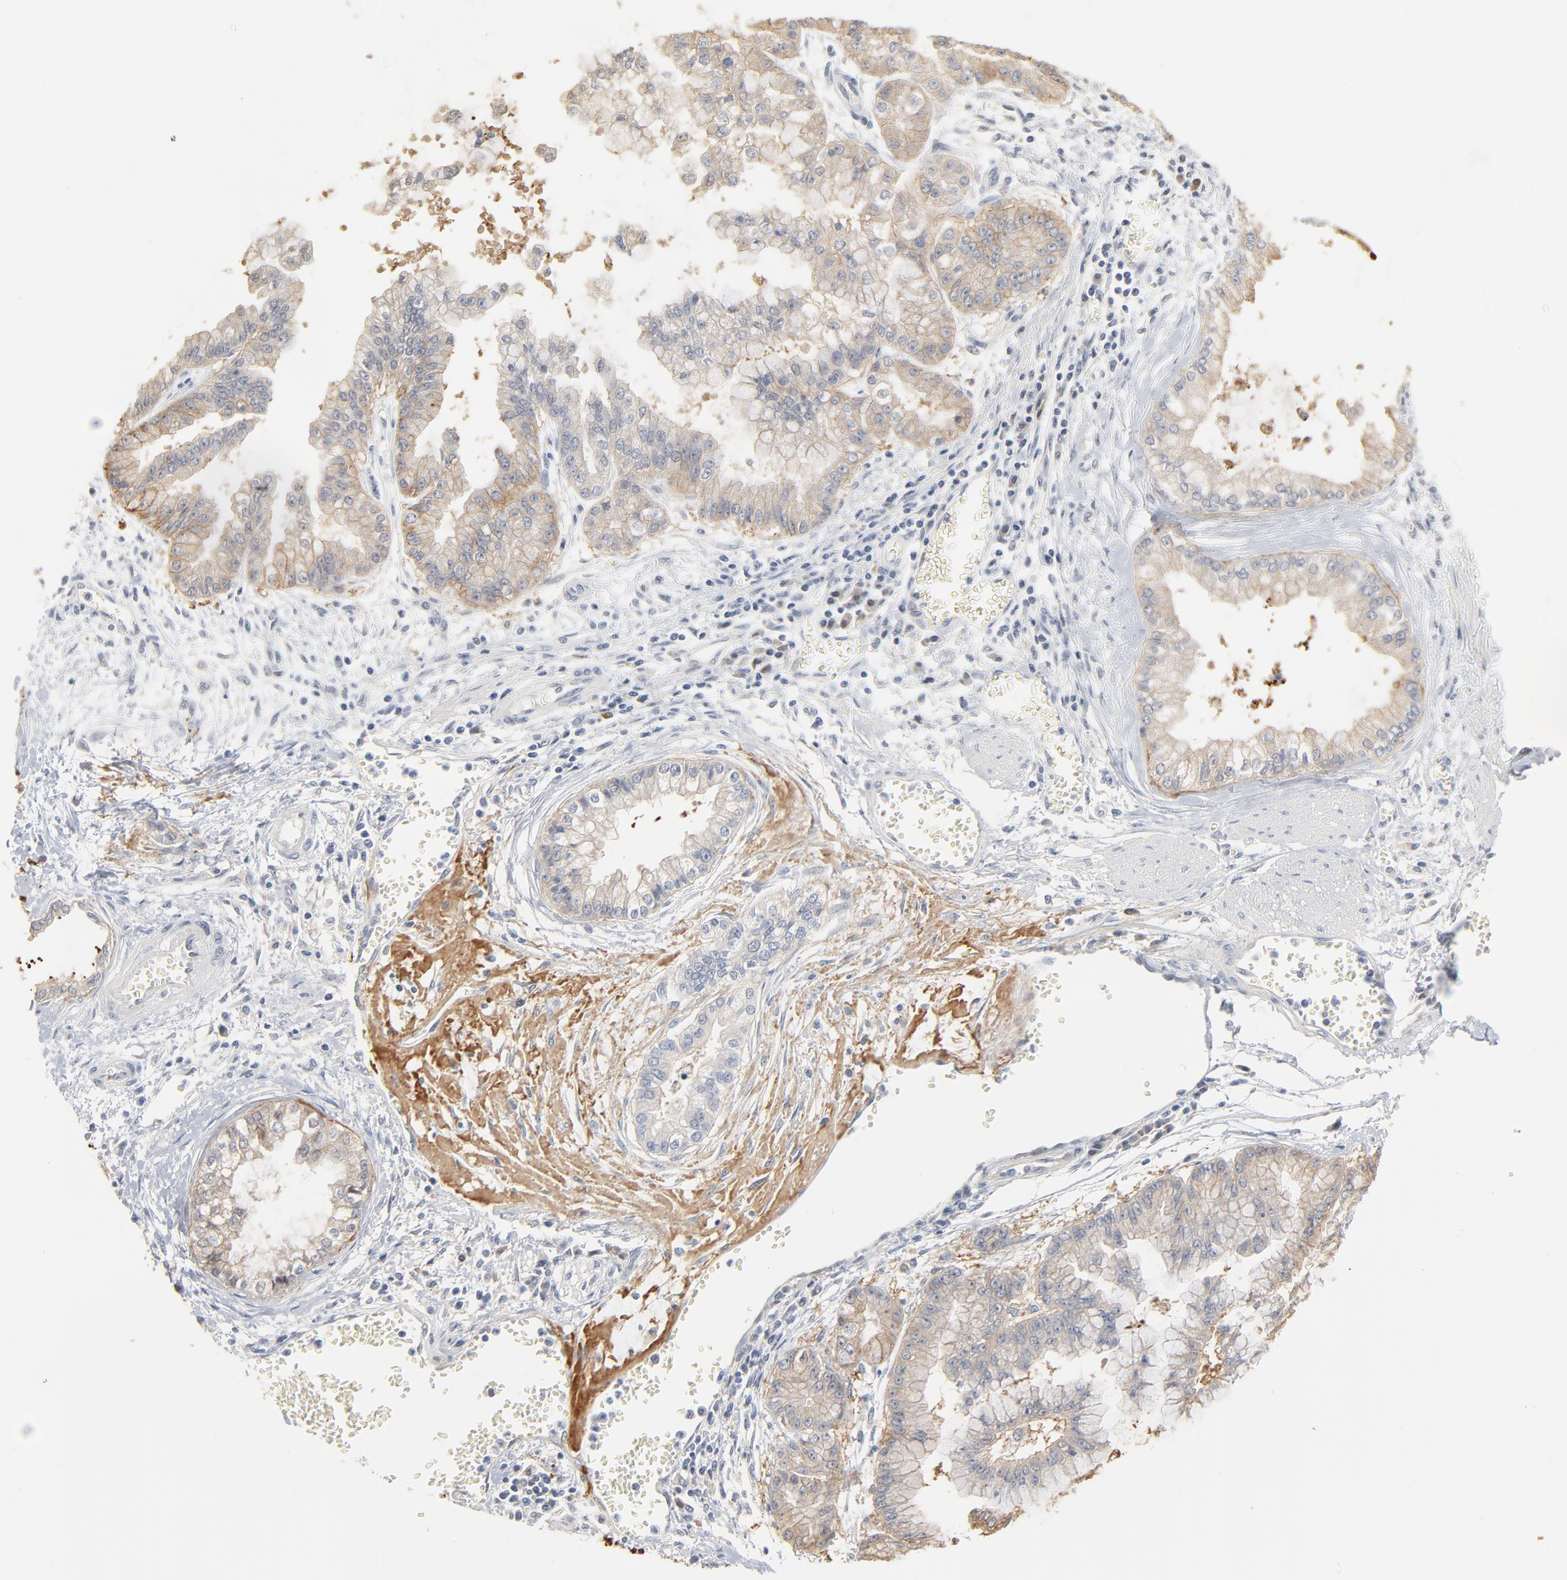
{"staining": {"intensity": "weak", "quantity": "<25%", "location": "cytoplasmic/membranous"}, "tissue": "liver cancer", "cell_type": "Tumor cells", "image_type": "cancer", "snomed": [{"axis": "morphology", "description": "Cholangiocarcinoma"}, {"axis": "topography", "description": "Liver"}], "caption": "Tumor cells show no significant staining in cholangiocarcinoma (liver). (DAB immunohistochemistry visualized using brightfield microscopy, high magnification).", "gene": "EPCAM", "patient": {"sex": "female", "age": 79}}